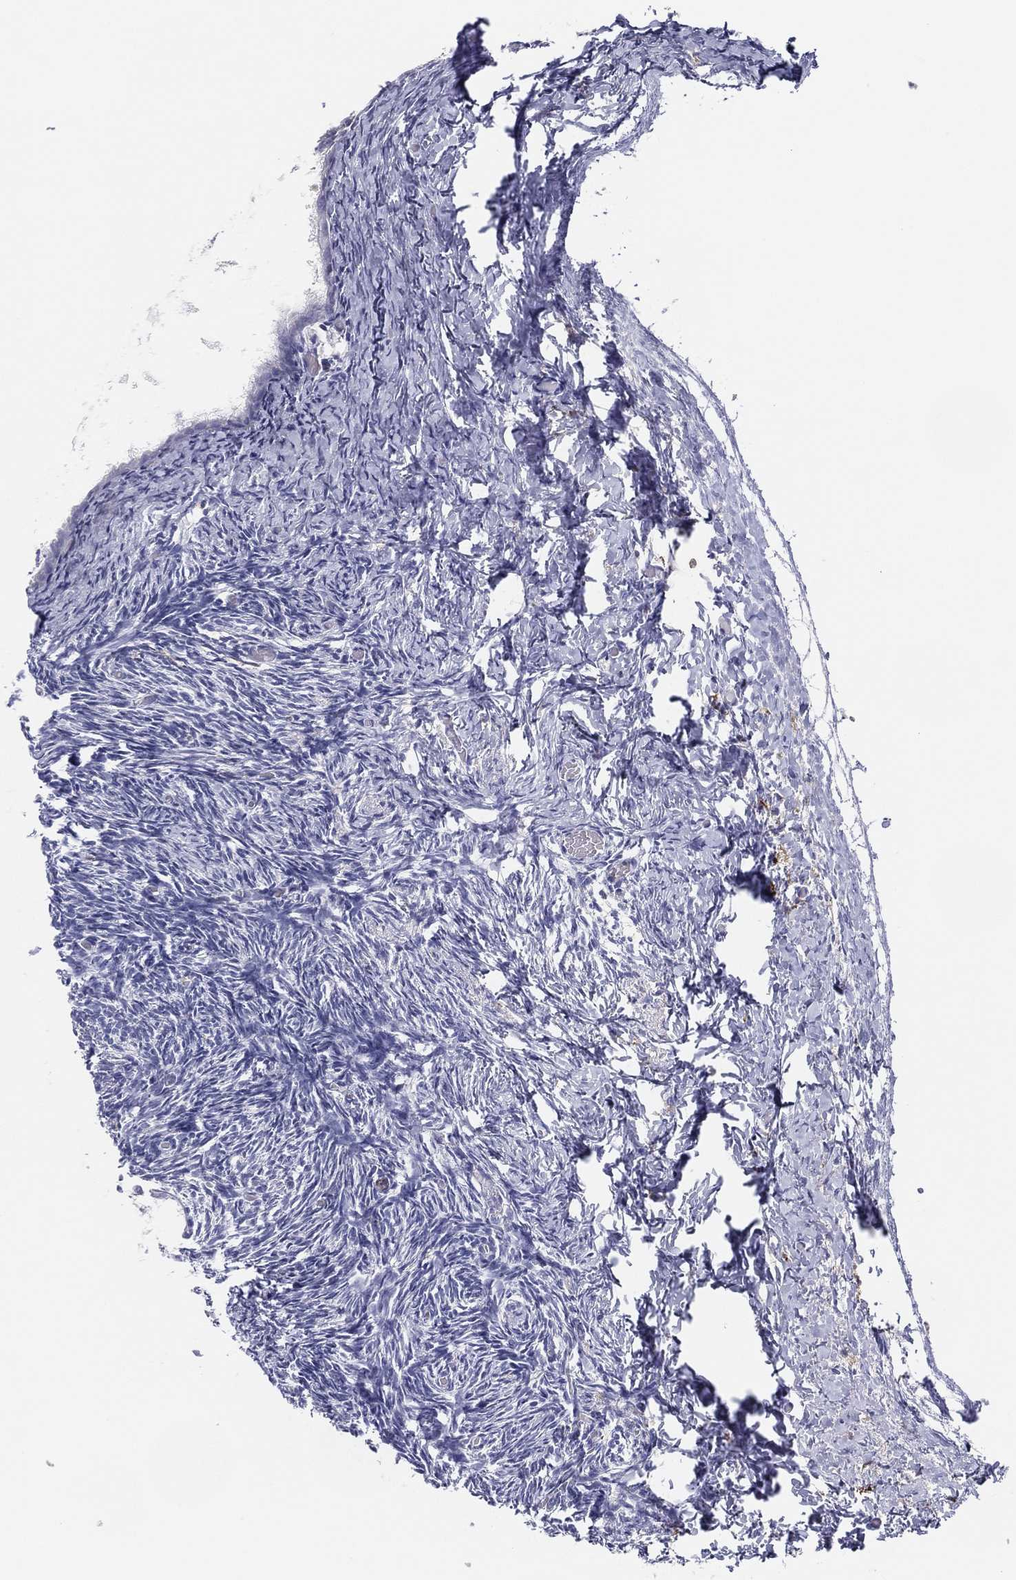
{"staining": {"intensity": "negative", "quantity": "none", "location": "none"}, "tissue": "ovary", "cell_type": "Ovarian stroma cells", "image_type": "normal", "snomed": [{"axis": "morphology", "description": "Normal tissue, NOS"}, {"axis": "topography", "description": "Ovary"}], "caption": "Ovary was stained to show a protein in brown. There is no significant positivity in ovarian stroma cells. The staining is performed using DAB (3,3'-diaminobenzidine) brown chromogen with nuclei counter-stained in using hematoxylin.", "gene": "SELPLG", "patient": {"sex": "female", "age": 39}}